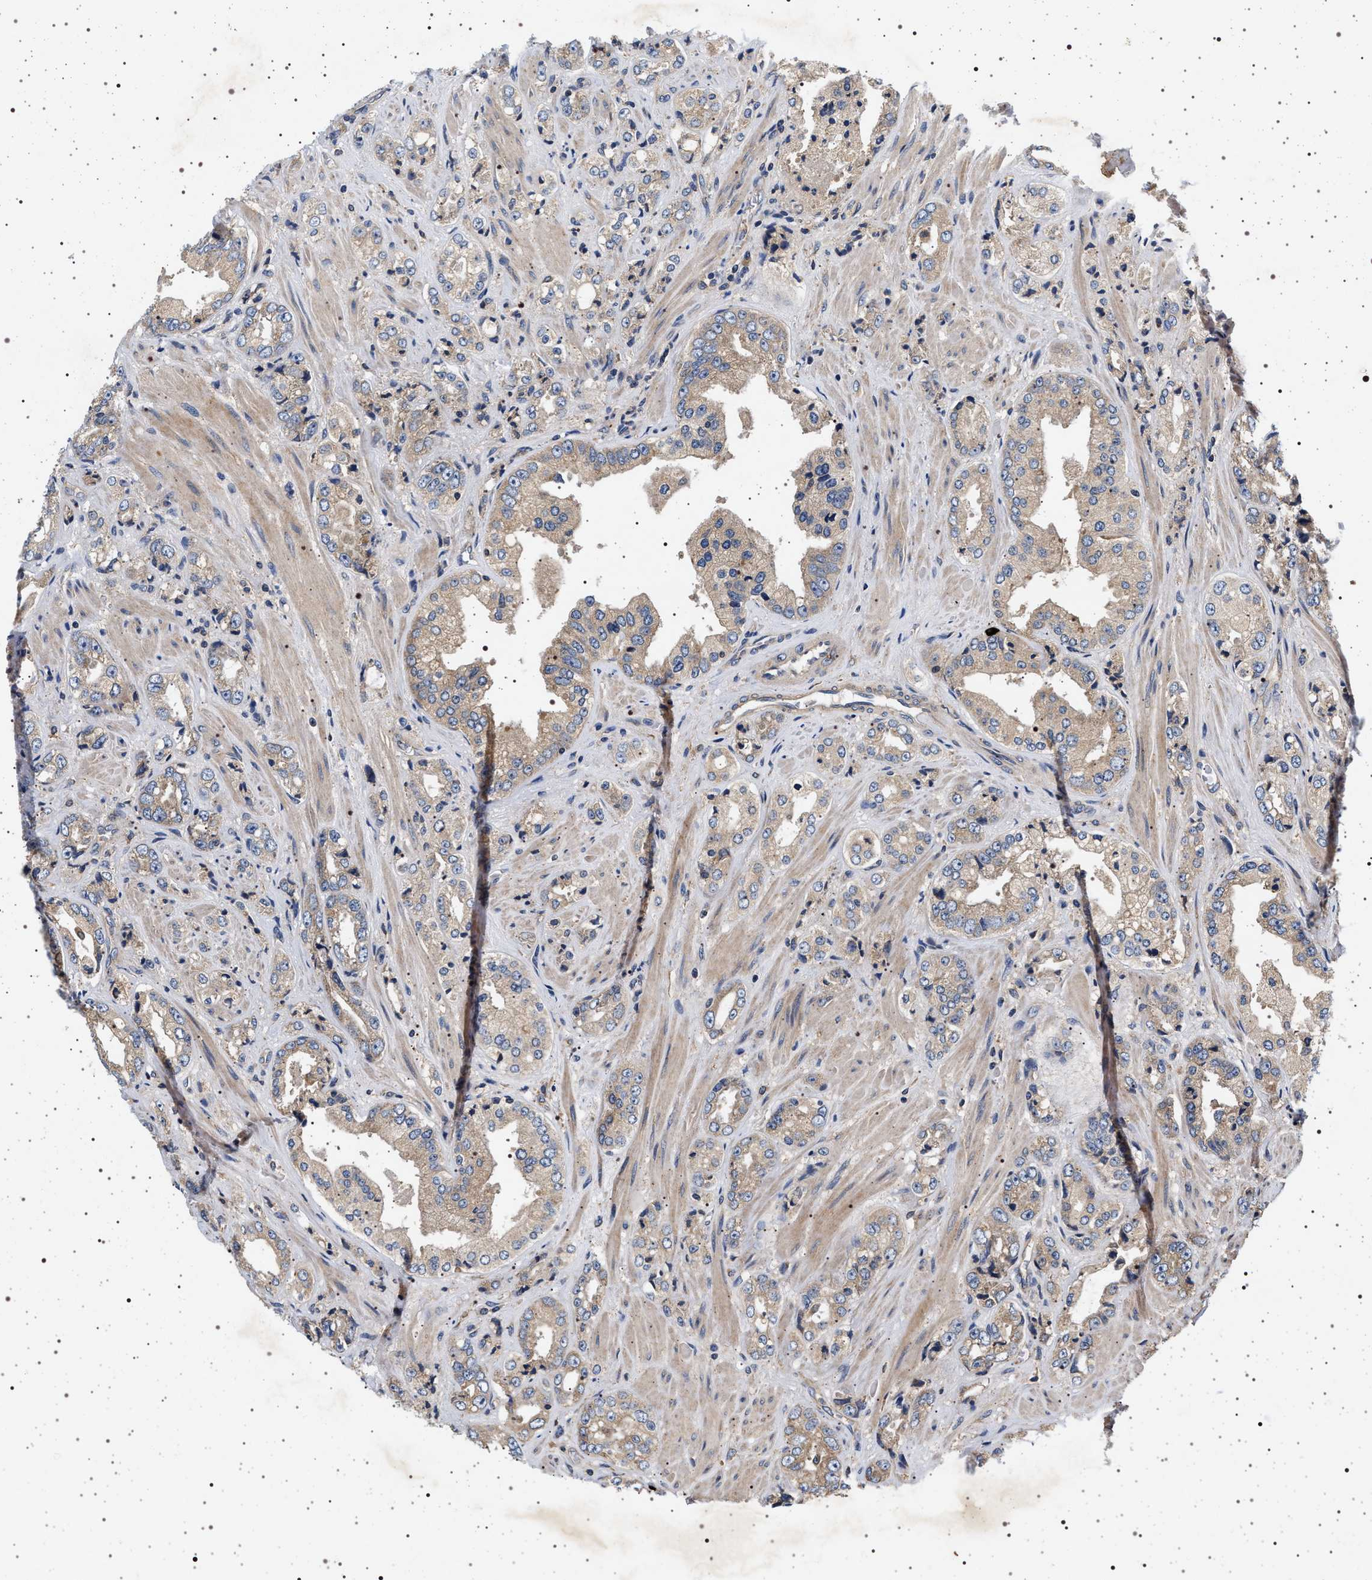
{"staining": {"intensity": "weak", "quantity": ">75%", "location": "cytoplasmic/membranous"}, "tissue": "prostate cancer", "cell_type": "Tumor cells", "image_type": "cancer", "snomed": [{"axis": "morphology", "description": "Adenocarcinoma, High grade"}, {"axis": "topography", "description": "Prostate"}], "caption": "About >75% of tumor cells in prostate high-grade adenocarcinoma demonstrate weak cytoplasmic/membranous protein positivity as visualized by brown immunohistochemical staining.", "gene": "DCBLD2", "patient": {"sex": "male", "age": 61}}